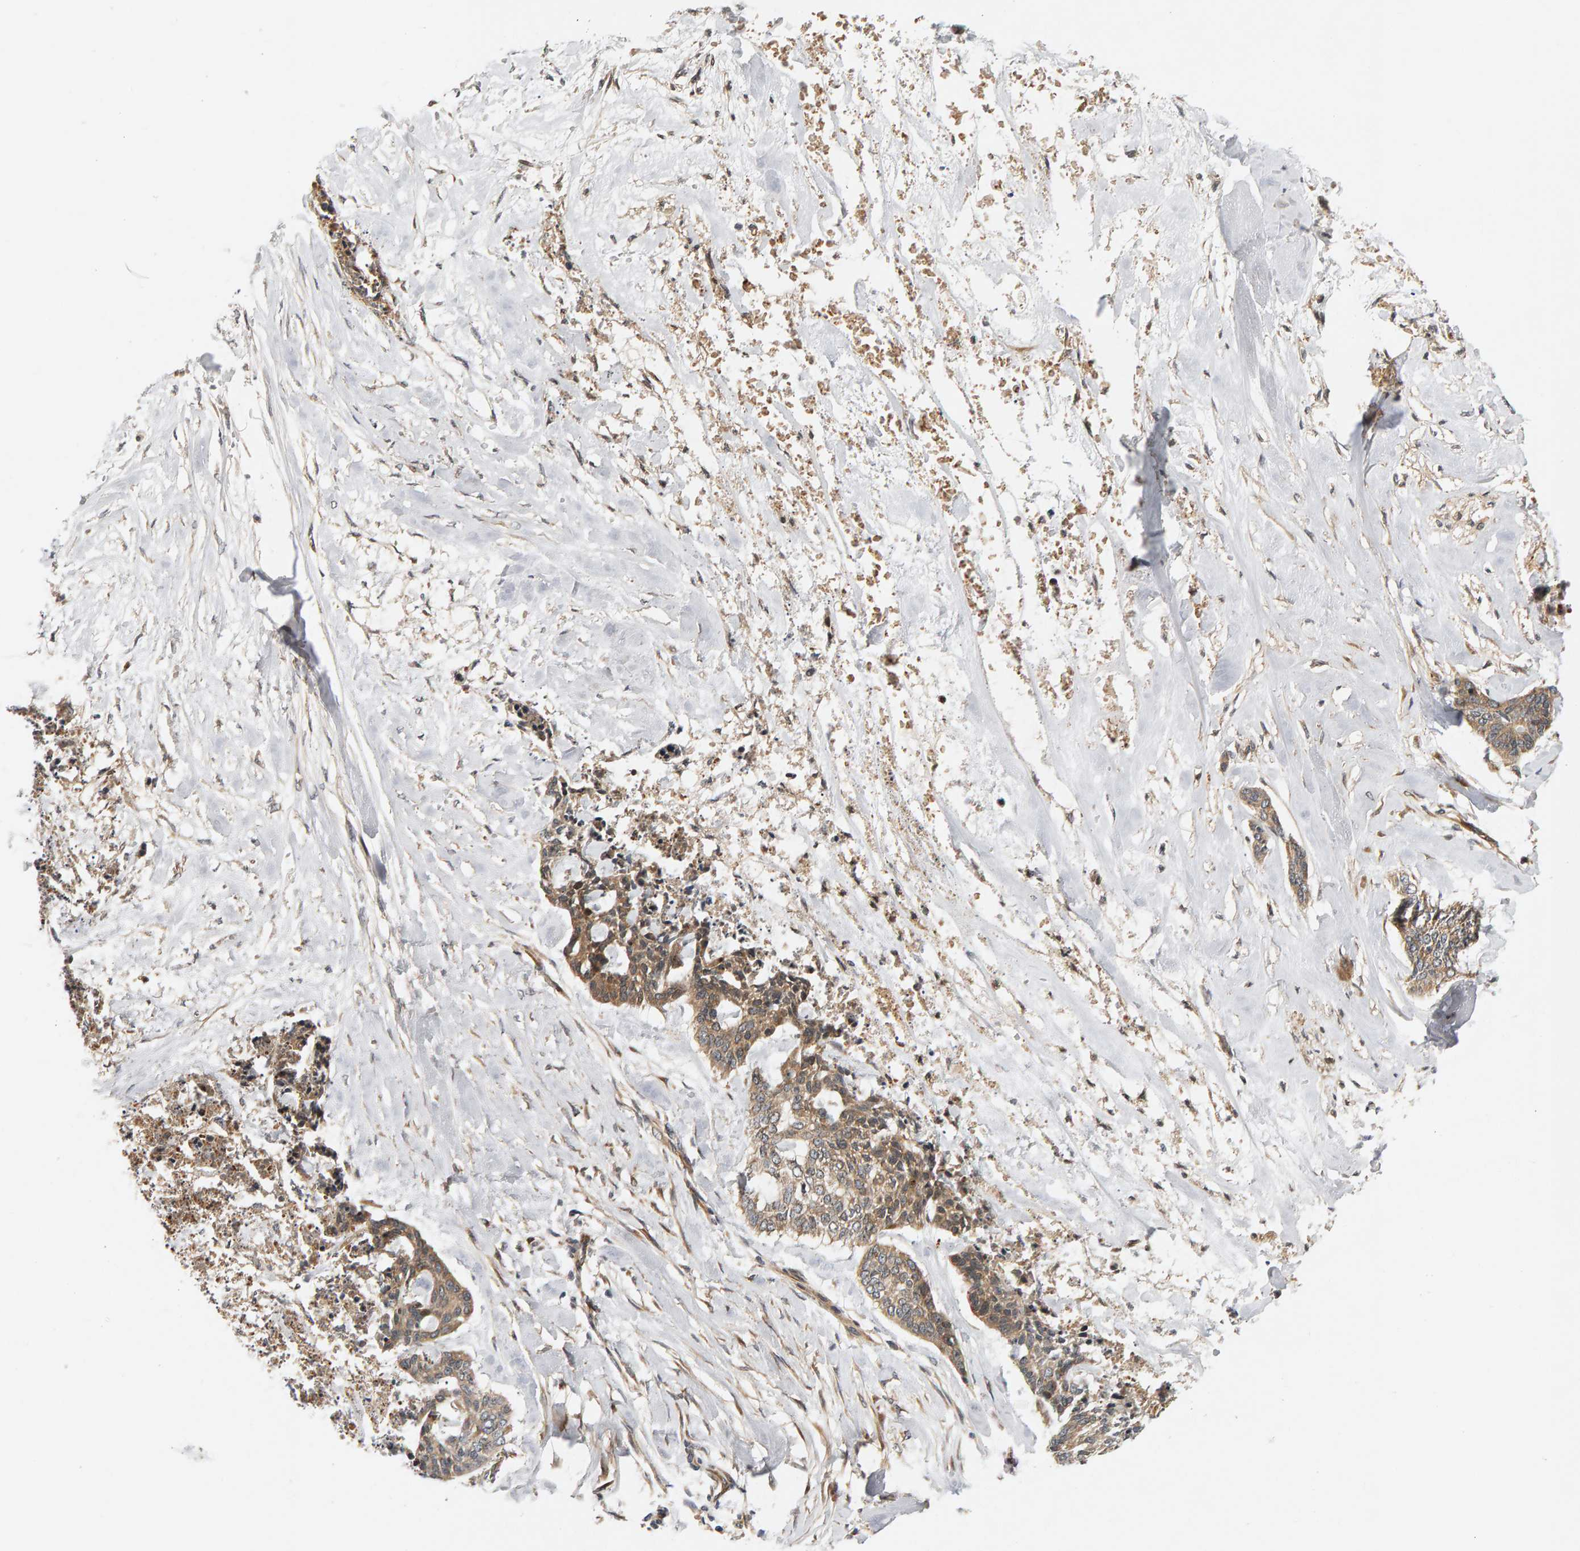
{"staining": {"intensity": "moderate", "quantity": ">75%", "location": "cytoplasmic/membranous"}, "tissue": "skin cancer", "cell_type": "Tumor cells", "image_type": "cancer", "snomed": [{"axis": "morphology", "description": "Basal cell carcinoma"}, {"axis": "topography", "description": "Skin"}], "caption": "DAB (3,3'-diaminobenzidine) immunohistochemical staining of human skin cancer (basal cell carcinoma) demonstrates moderate cytoplasmic/membranous protein expression in approximately >75% of tumor cells.", "gene": "BAHCC1", "patient": {"sex": "female", "age": 64}}